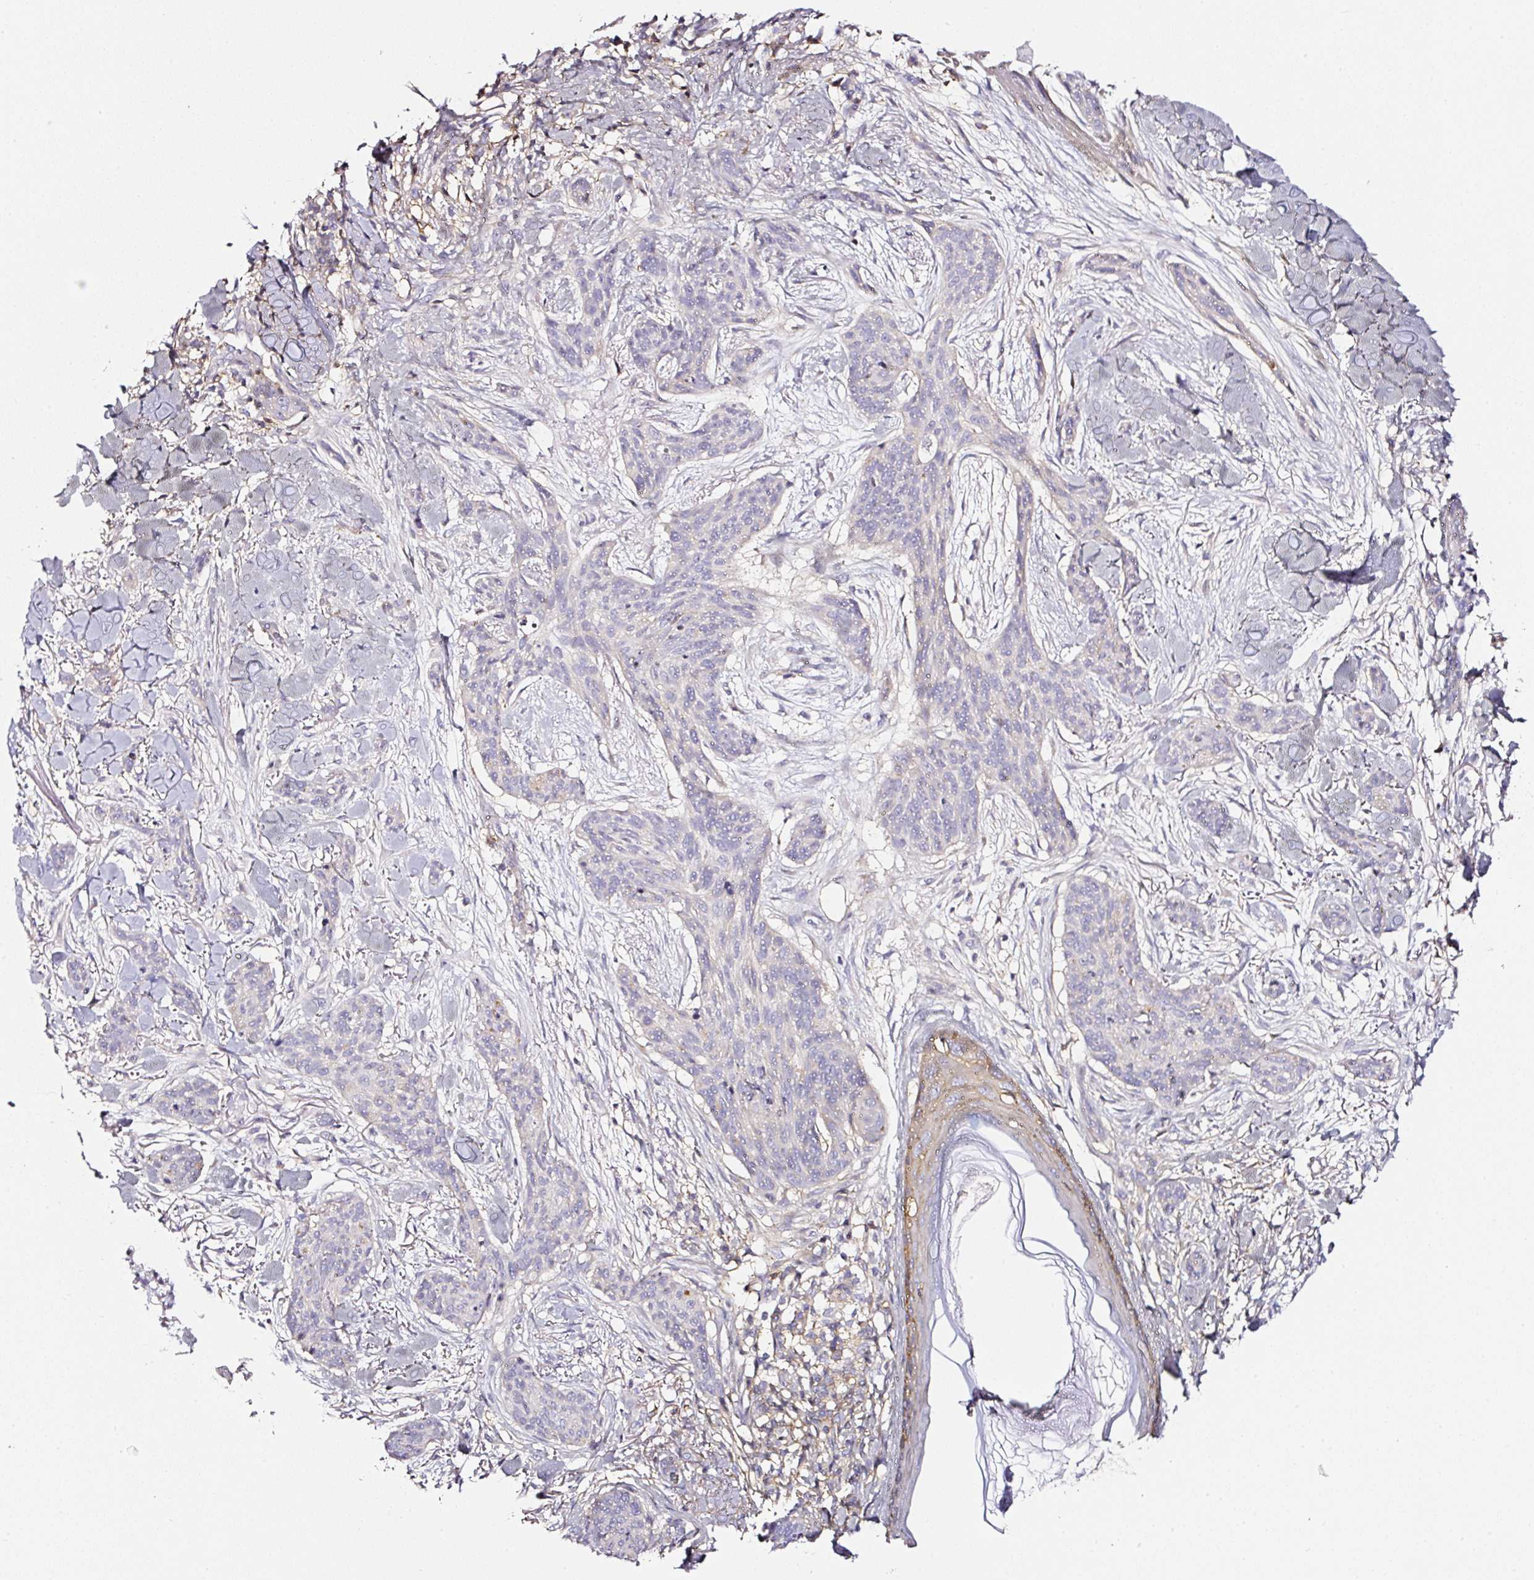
{"staining": {"intensity": "negative", "quantity": "none", "location": "none"}, "tissue": "skin cancer", "cell_type": "Tumor cells", "image_type": "cancer", "snomed": [{"axis": "morphology", "description": "Basal cell carcinoma"}, {"axis": "topography", "description": "Skin"}], "caption": "Immunohistochemistry (IHC) image of neoplastic tissue: human basal cell carcinoma (skin) stained with DAB (3,3'-diaminobenzidine) exhibits no significant protein staining in tumor cells.", "gene": "CD47", "patient": {"sex": "male", "age": 52}}